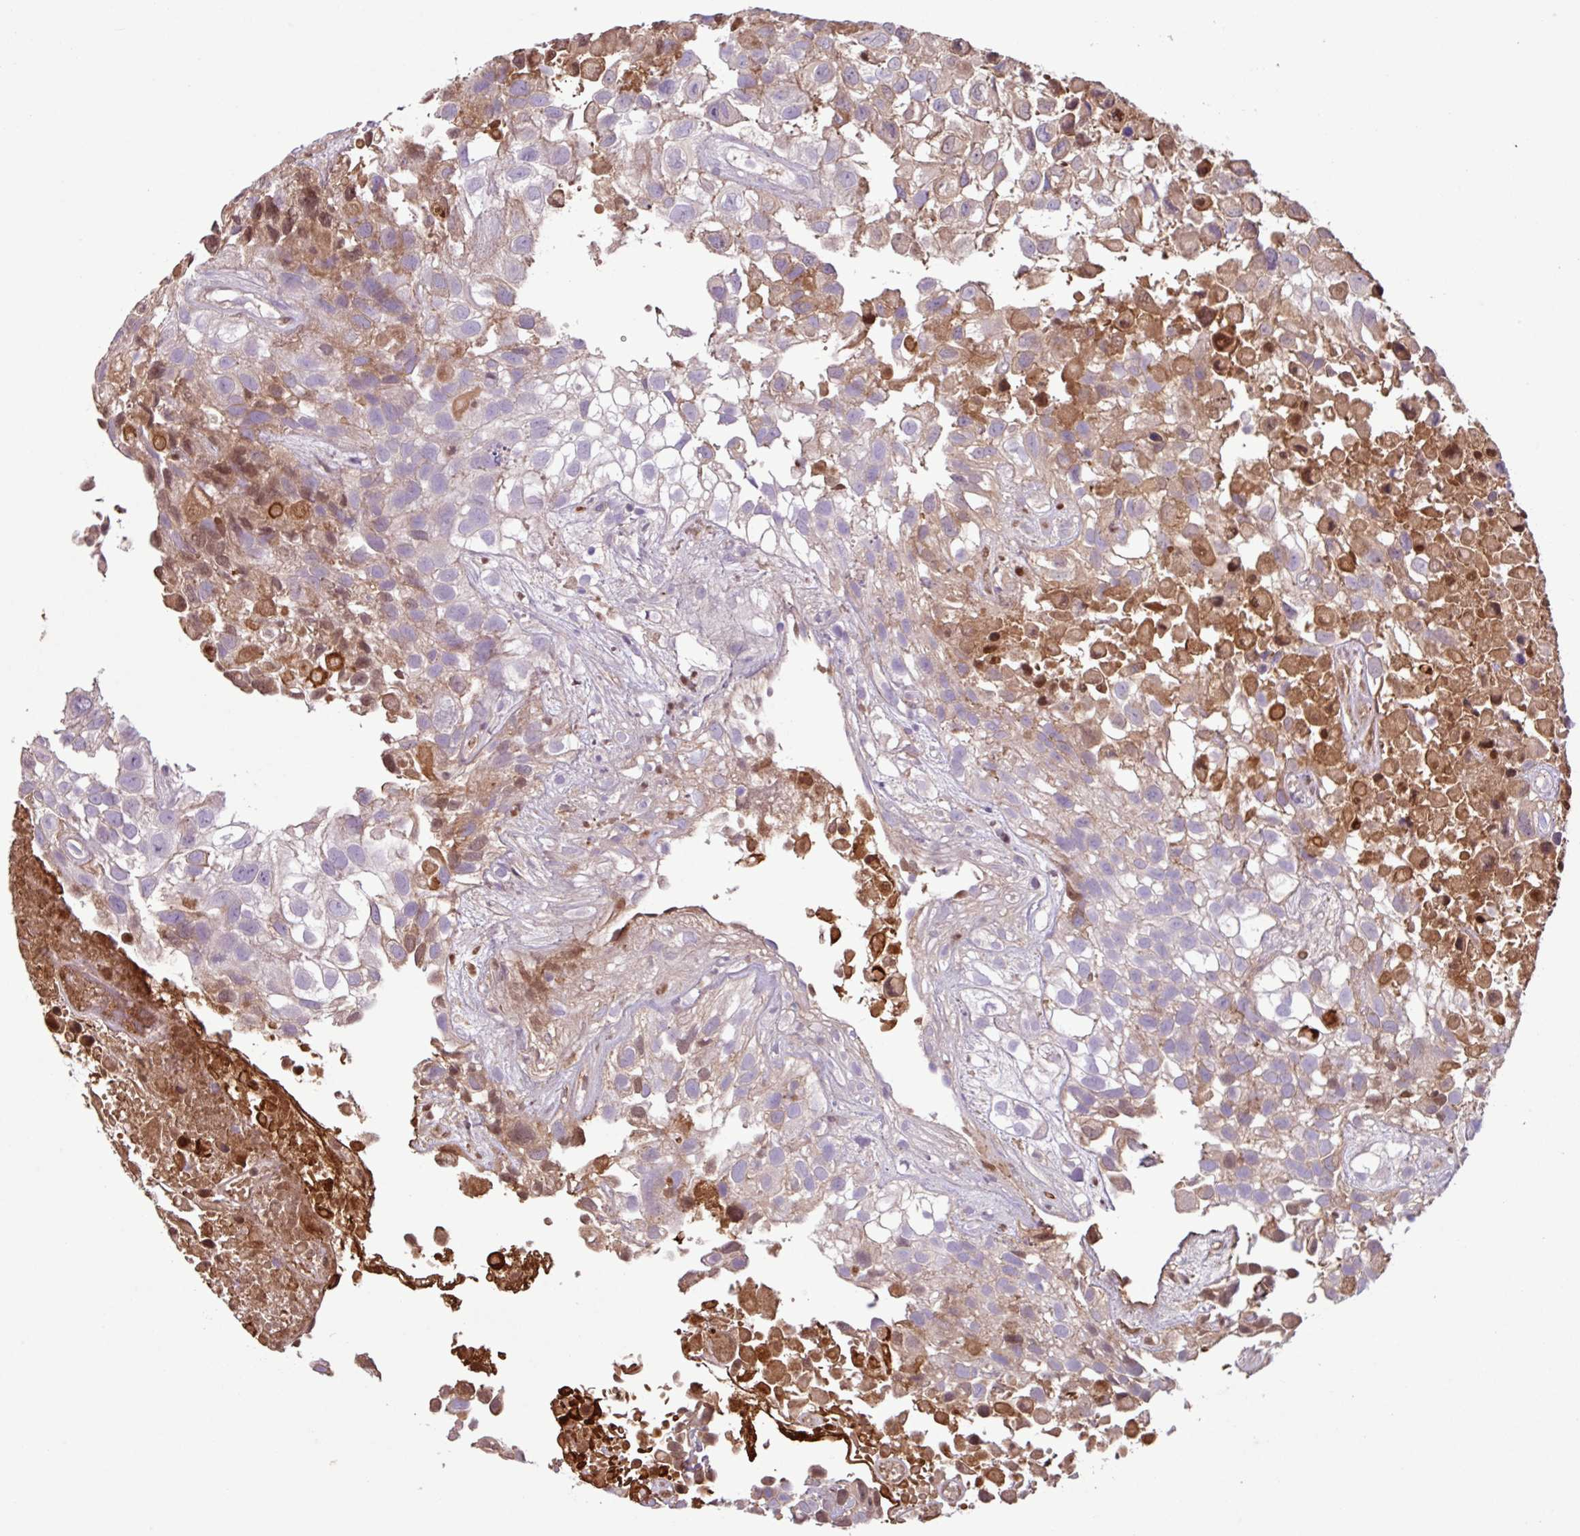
{"staining": {"intensity": "weak", "quantity": "<25%", "location": "cytoplasmic/membranous"}, "tissue": "urothelial cancer", "cell_type": "Tumor cells", "image_type": "cancer", "snomed": [{"axis": "morphology", "description": "Urothelial carcinoma, High grade"}, {"axis": "topography", "description": "Urinary bladder"}], "caption": "High power microscopy micrograph of an IHC image of high-grade urothelial carcinoma, revealing no significant positivity in tumor cells. Nuclei are stained in blue.", "gene": "C4B", "patient": {"sex": "male", "age": 56}}